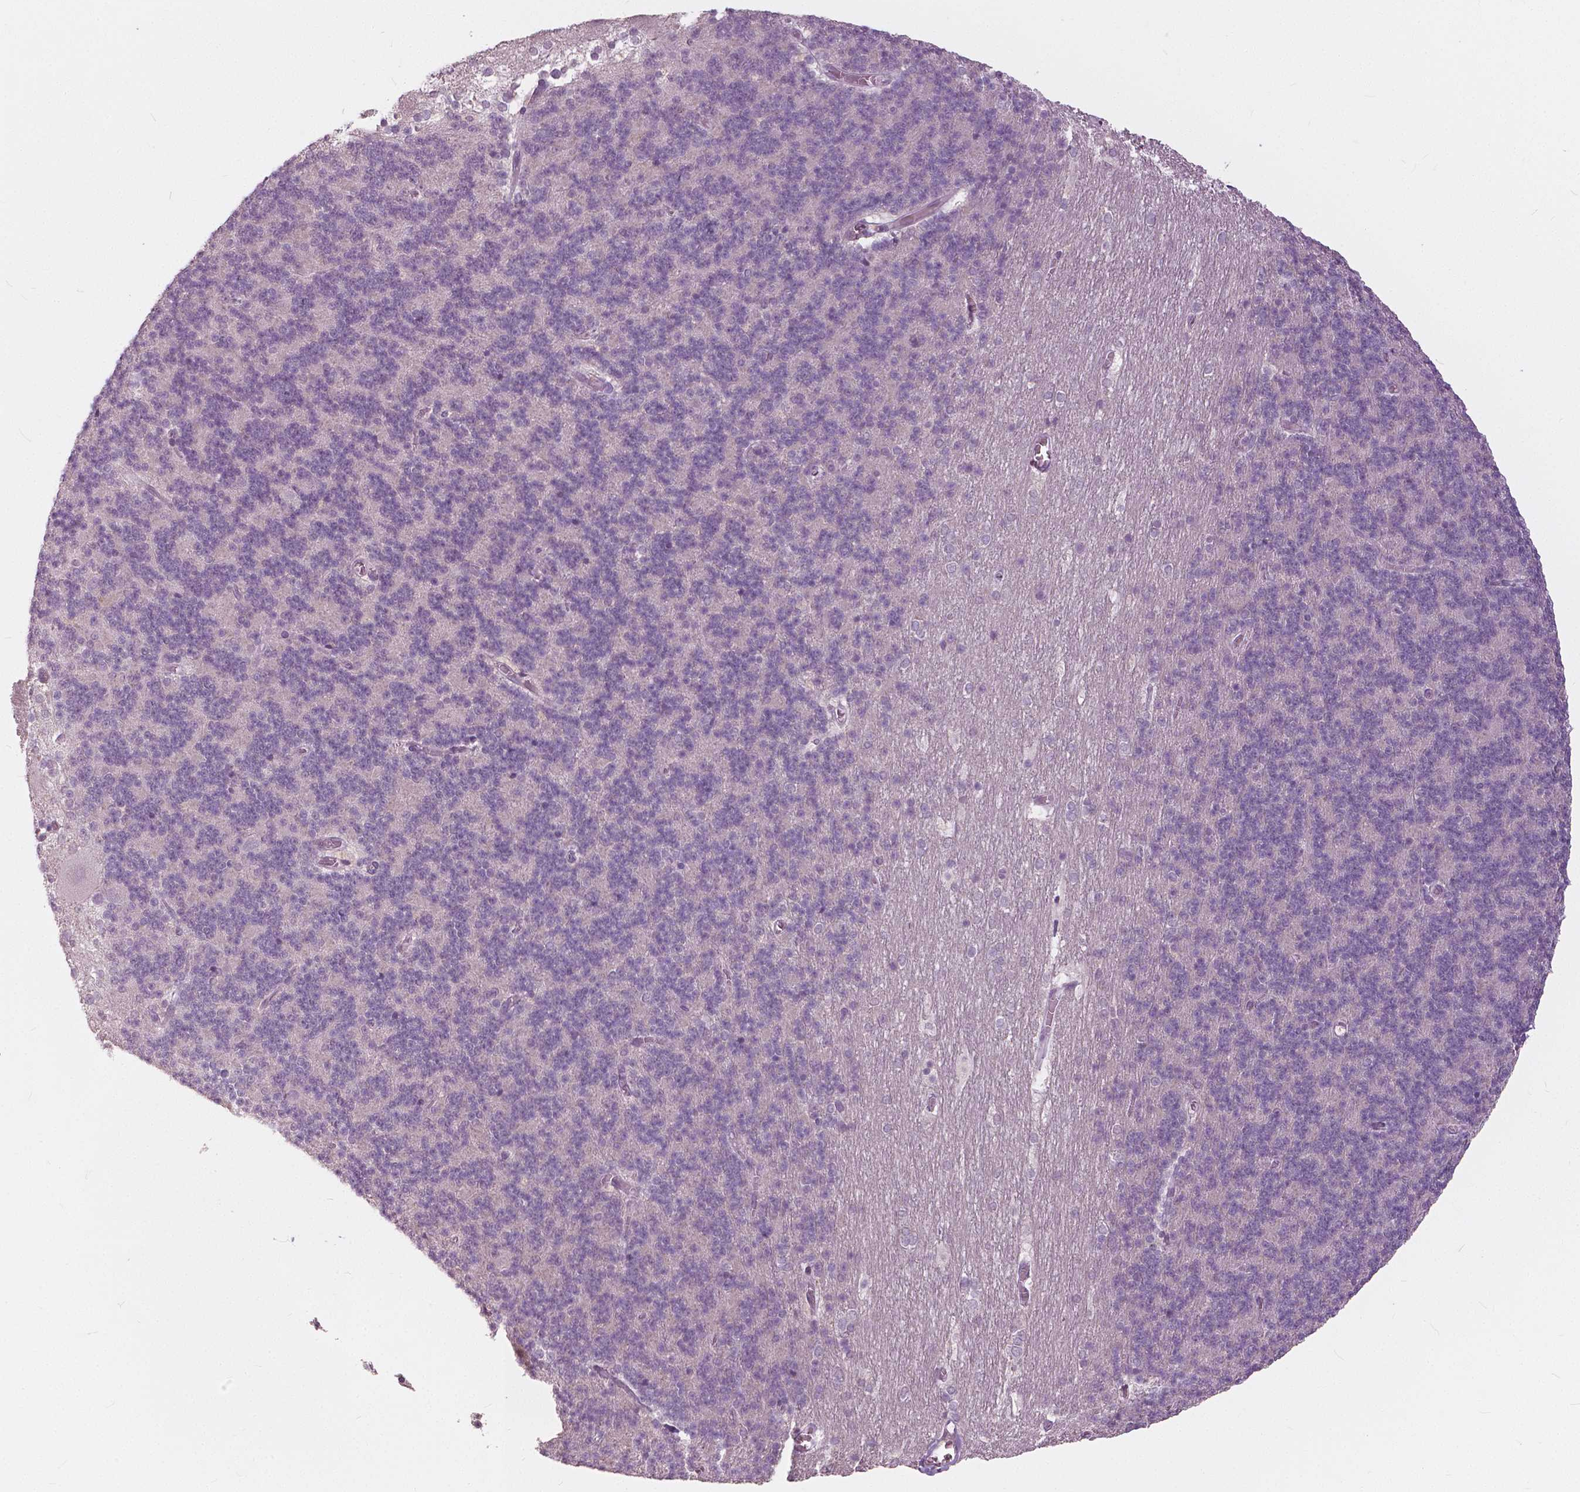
{"staining": {"intensity": "negative", "quantity": "none", "location": "none"}, "tissue": "cerebellum", "cell_type": "Cells in granular layer", "image_type": "normal", "snomed": [{"axis": "morphology", "description": "Normal tissue, NOS"}, {"axis": "topography", "description": "Cerebellum"}], "caption": "This is an immunohistochemistry (IHC) histopathology image of unremarkable cerebellum. There is no expression in cells in granular layer.", "gene": "NANOG", "patient": {"sex": "female", "age": 19}}